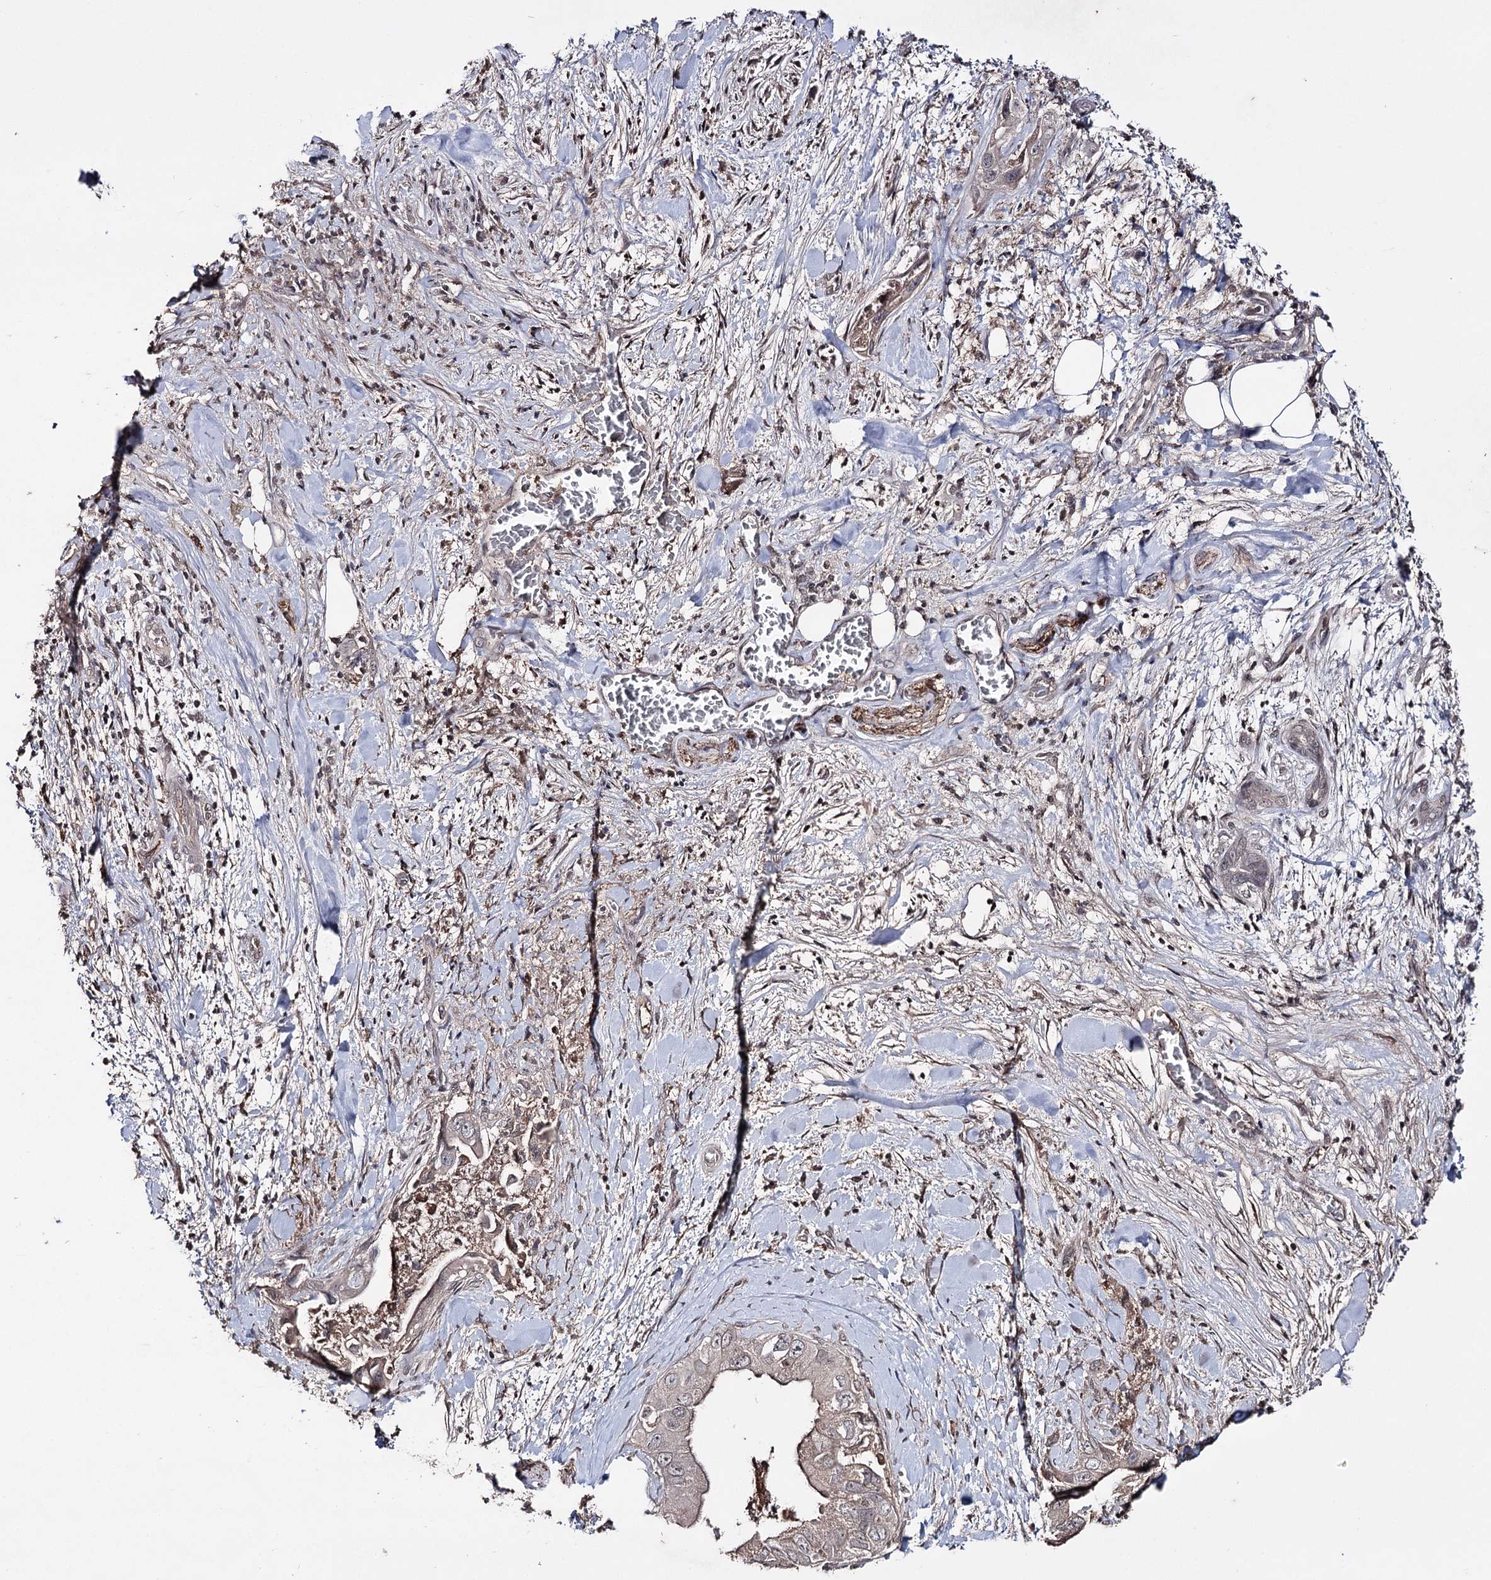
{"staining": {"intensity": "weak", "quantity": "25%-75%", "location": "cytoplasmic/membranous"}, "tissue": "pancreatic cancer", "cell_type": "Tumor cells", "image_type": "cancer", "snomed": [{"axis": "morphology", "description": "Adenocarcinoma, NOS"}, {"axis": "topography", "description": "Pancreas"}], "caption": "Adenocarcinoma (pancreatic) stained with a brown dye displays weak cytoplasmic/membranous positive expression in about 25%-75% of tumor cells.", "gene": "SYNGR3", "patient": {"sex": "female", "age": 78}}